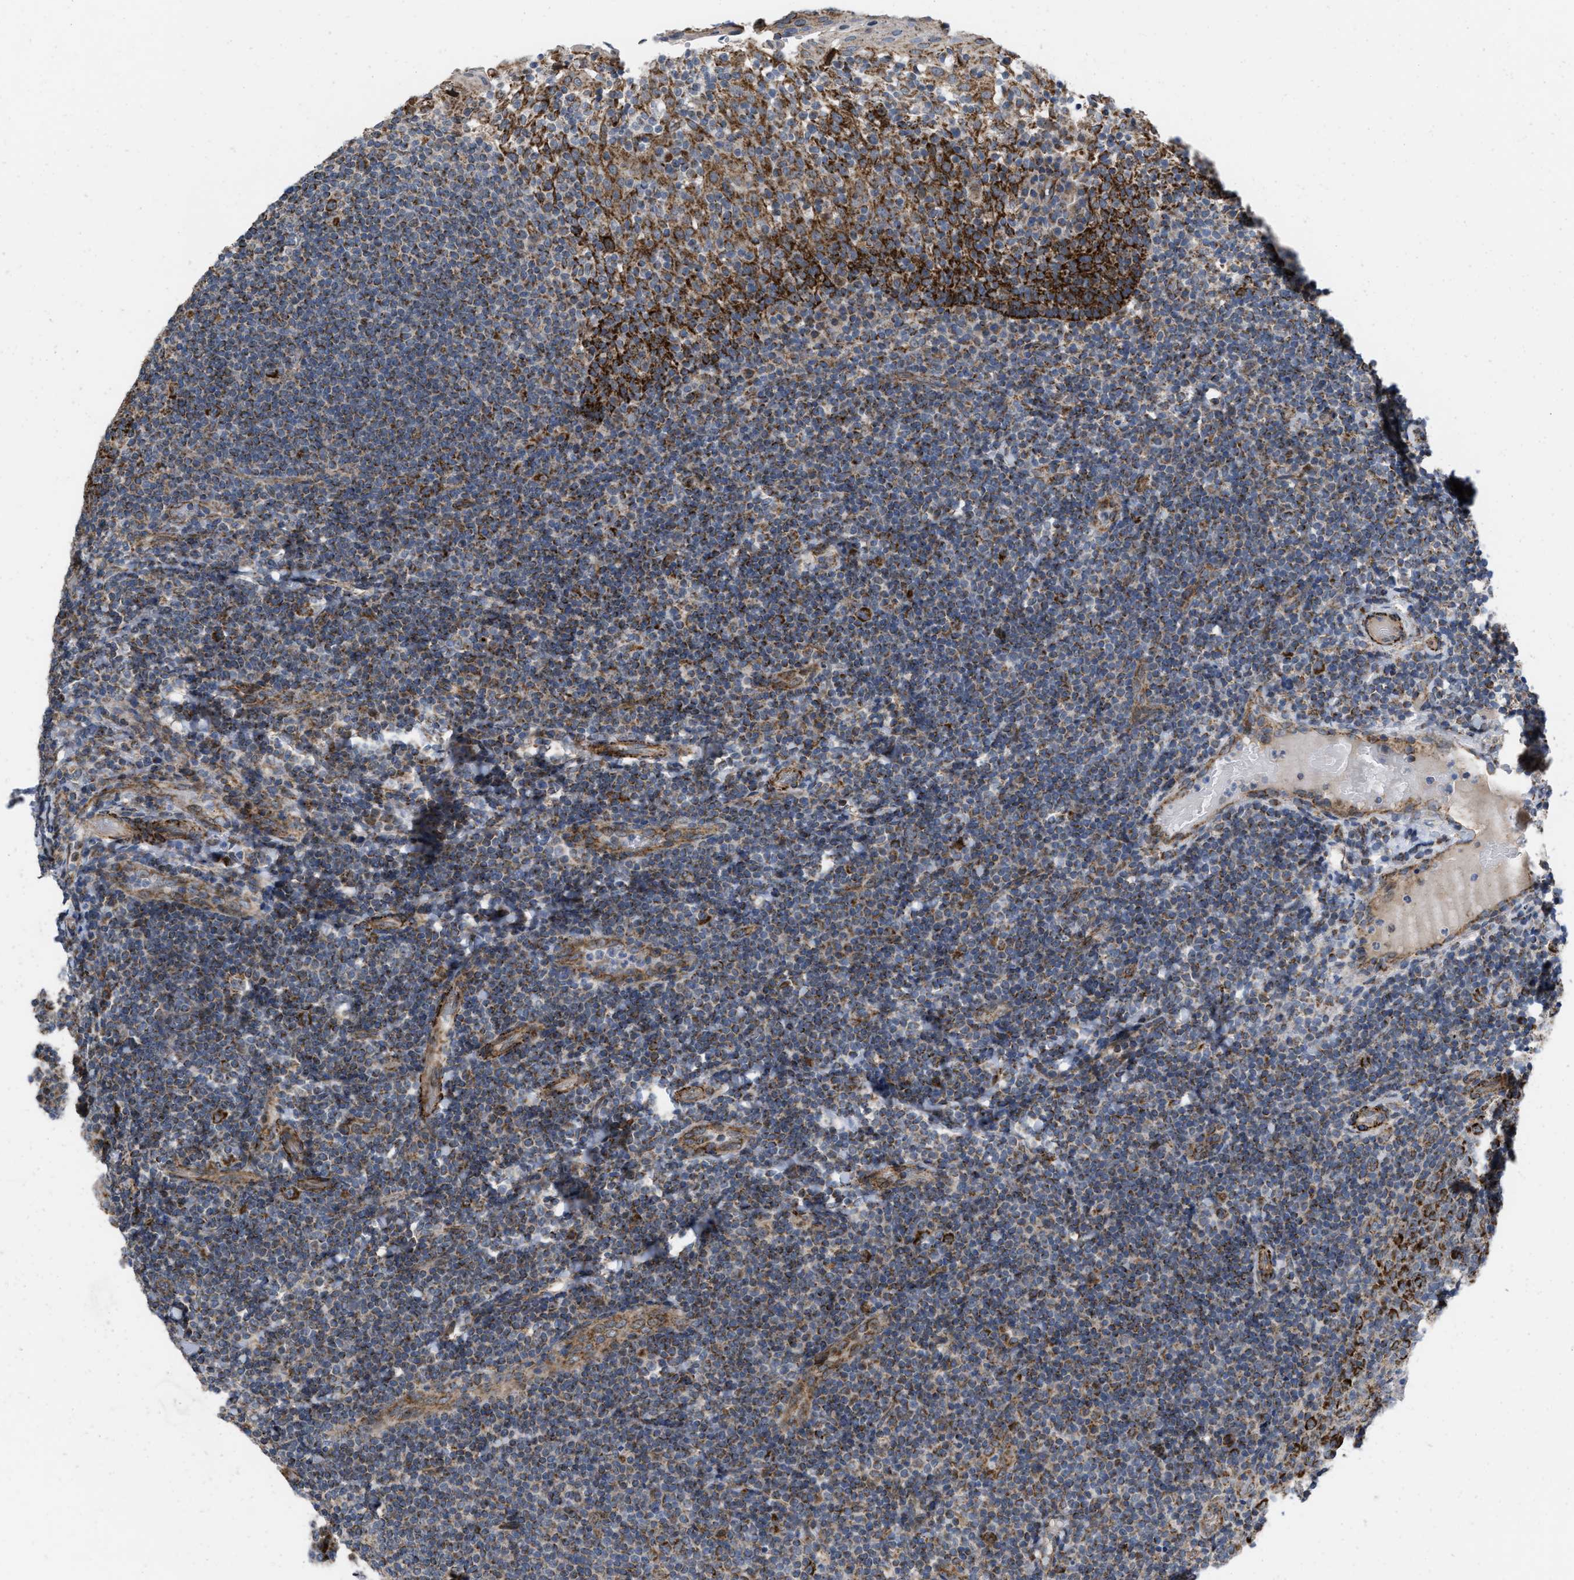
{"staining": {"intensity": "strong", "quantity": "25%-75%", "location": "cytoplasmic/membranous"}, "tissue": "tonsil", "cell_type": "Germinal center cells", "image_type": "normal", "snomed": [{"axis": "morphology", "description": "Normal tissue, NOS"}, {"axis": "topography", "description": "Tonsil"}], "caption": "This histopathology image displays benign tonsil stained with immunohistochemistry to label a protein in brown. The cytoplasmic/membranous of germinal center cells show strong positivity for the protein. Nuclei are counter-stained blue.", "gene": "AKAP1", "patient": {"sex": "female", "age": 19}}